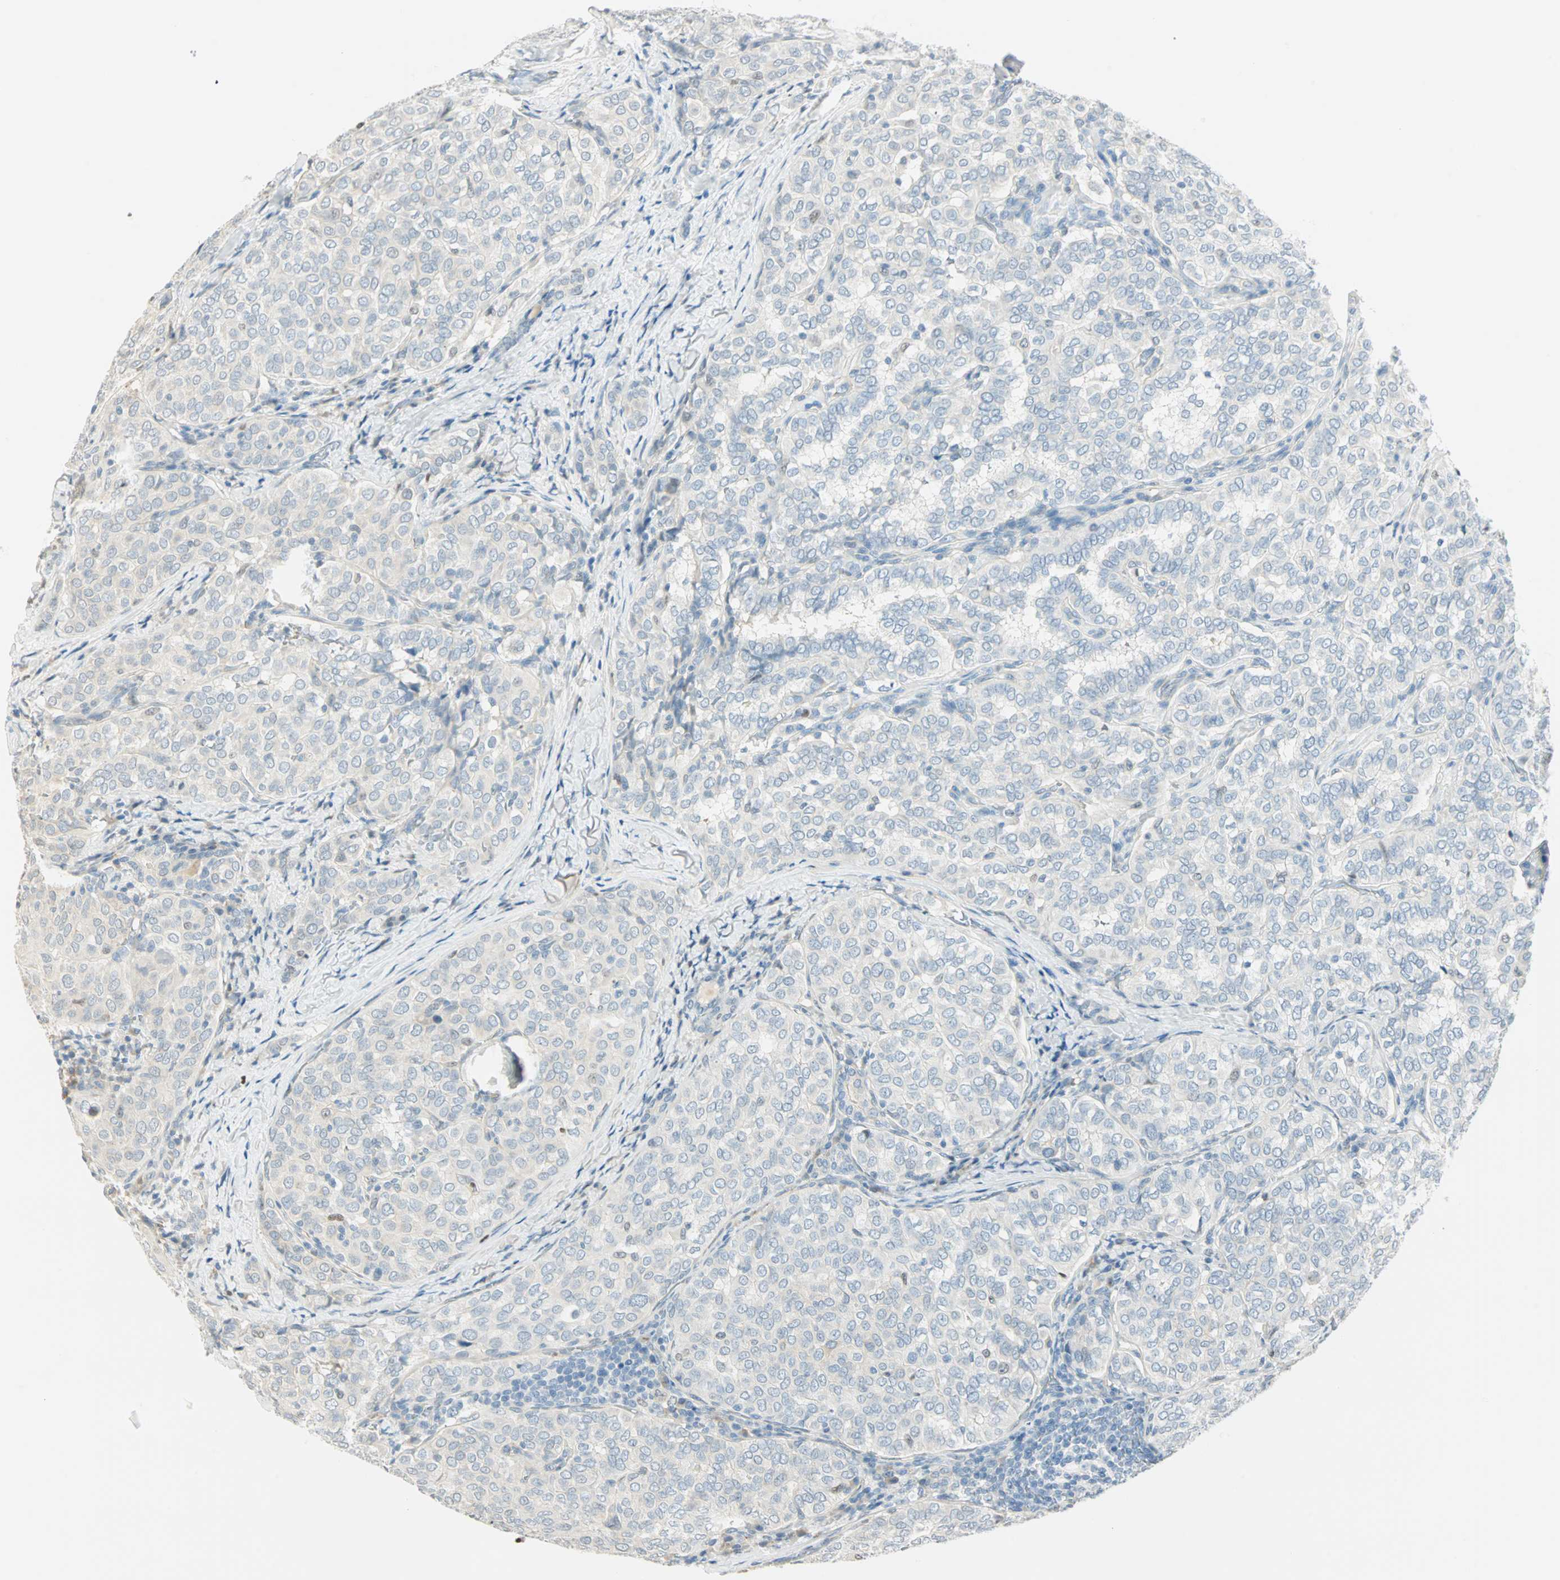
{"staining": {"intensity": "negative", "quantity": "none", "location": "none"}, "tissue": "thyroid cancer", "cell_type": "Tumor cells", "image_type": "cancer", "snomed": [{"axis": "morphology", "description": "Normal tissue, NOS"}, {"axis": "morphology", "description": "Papillary adenocarcinoma, NOS"}, {"axis": "topography", "description": "Thyroid gland"}], "caption": "An image of human papillary adenocarcinoma (thyroid) is negative for staining in tumor cells.", "gene": "MLLT10", "patient": {"sex": "female", "age": 30}}